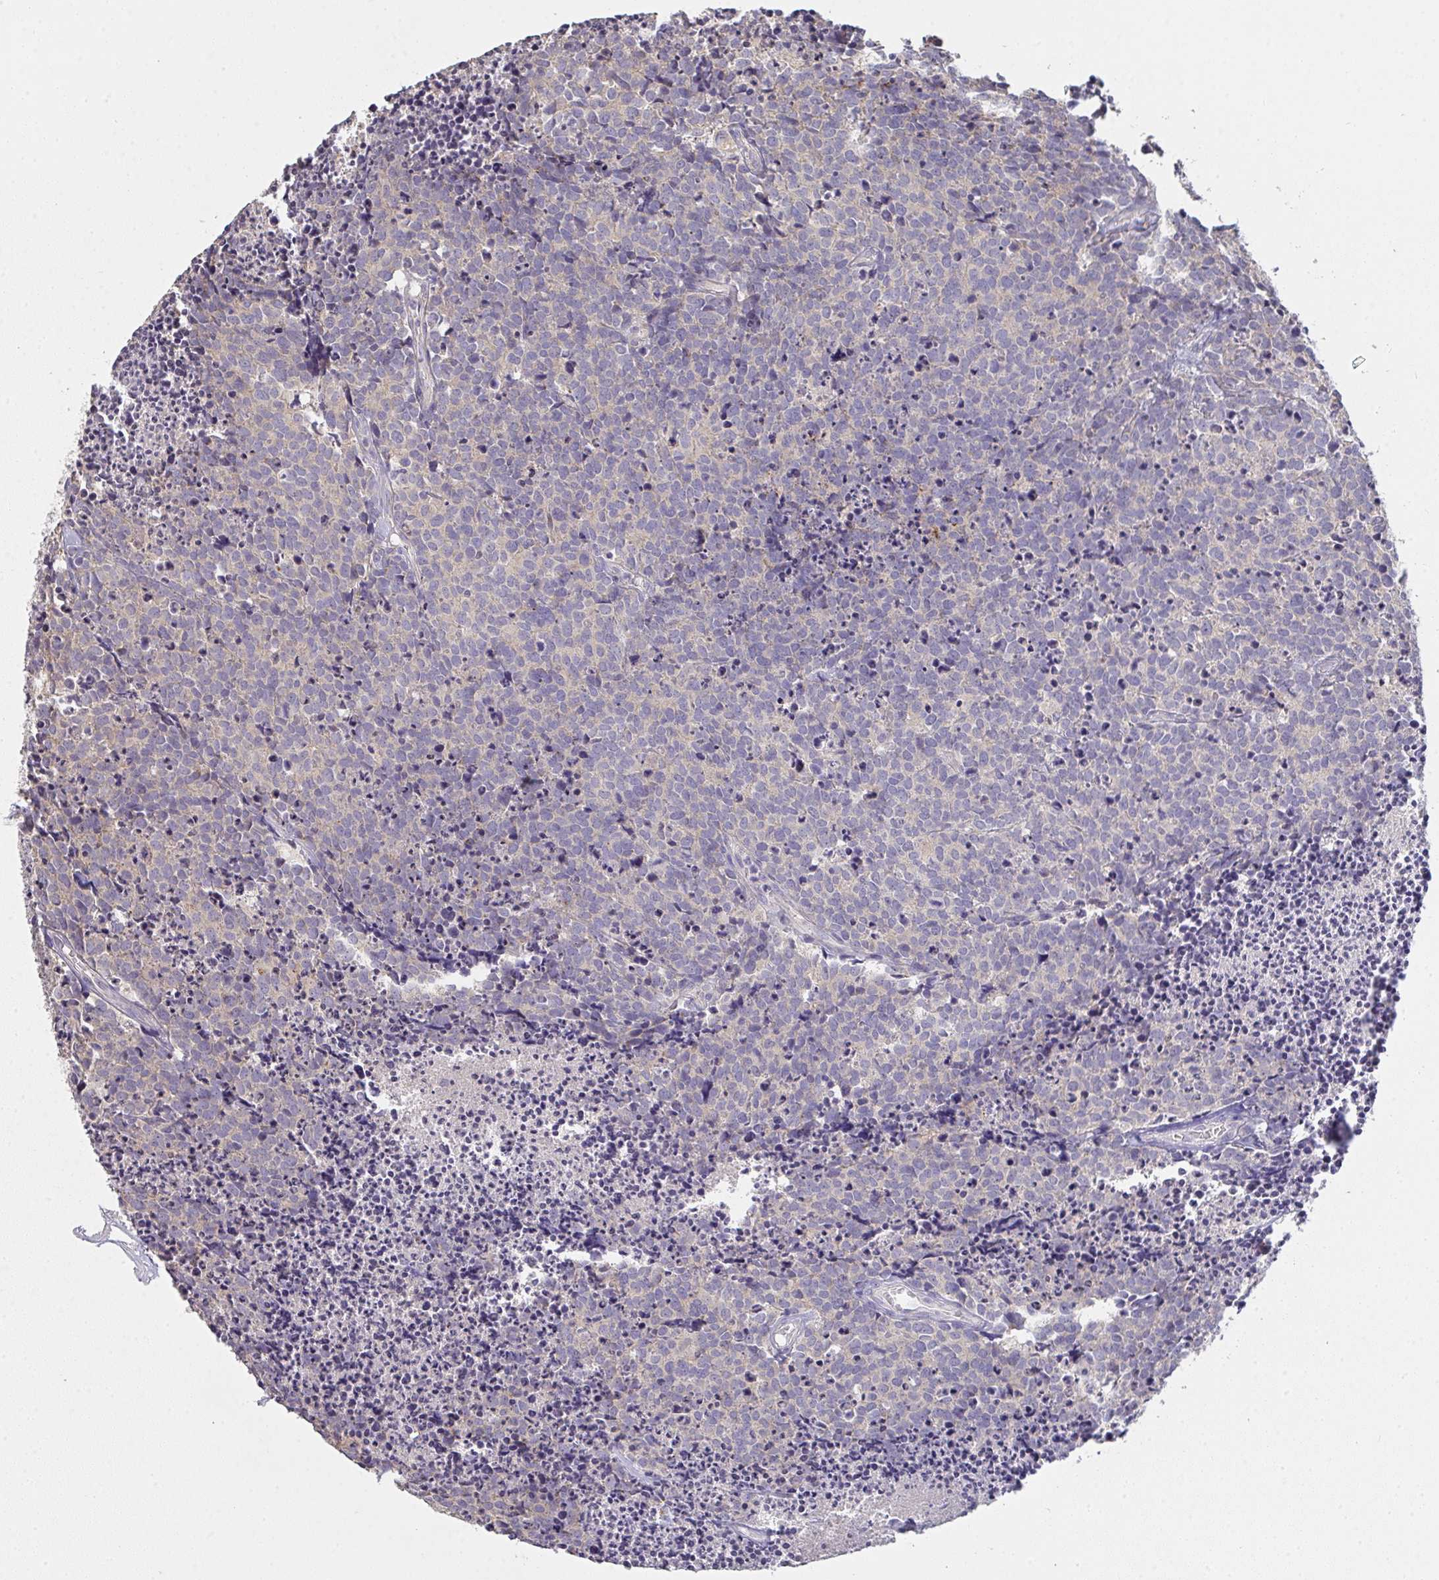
{"staining": {"intensity": "negative", "quantity": "none", "location": "none"}, "tissue": "carcinoid", "cell_type": "Tumor cells", "image_type": "cancer", "snomed": [{"axis": "morphology", "description": "Carcinoid, malignant, NOS"}, {"axis": "topography", "description": "Skin"}], "caption": "Immunohistochemistry micrograph of carcinoid (malignant) stained for a protein (brown), which displays no positivity in tumor cells. Brightfield microscopy of immunohistochemistry (IHC) stained with DAB (brown) and hematoxylin (blue), captured at high magnification.", "gene": "TMEM219", "patient": {"sex": "female", "age": 79}}